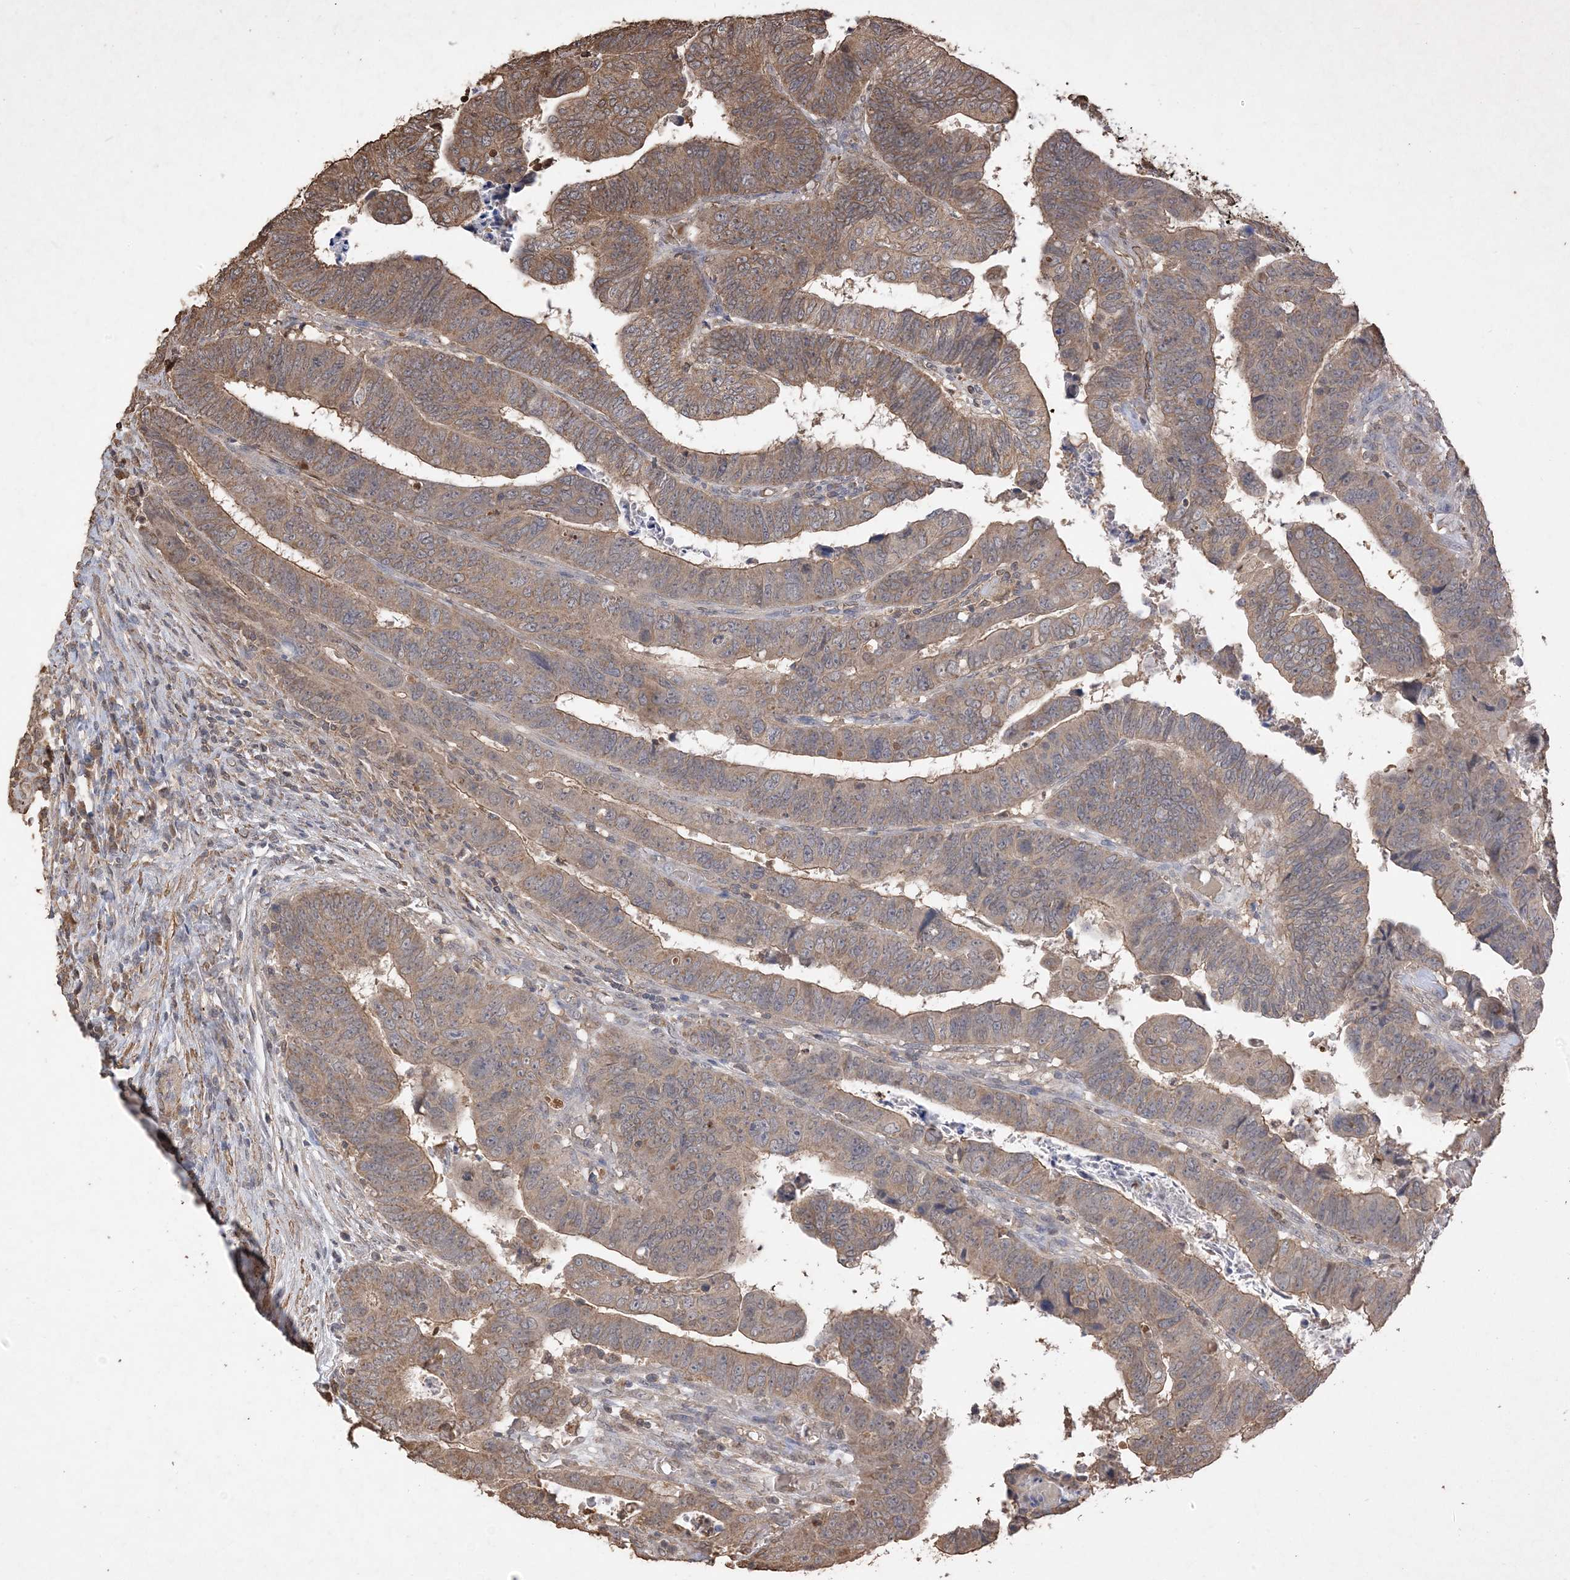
{"staining": {"intensity": "moderate", "quantity": ">75%", "location": "cytoplasmic/membranous"}, "tissue": "colorectal cancer", "cell_type": "Tumor cells", "image_type": "cancer", "snomed": [{"axis": "morphology", "description": "Normal tissue, NOS"}, {"axis": "morphology", "description": "Adenocarcinoma, NOS"}, {"axis": "topography", "description": "Rectum"}], "caption": "Immunohistochemical staining of human colorectal cancer reveals medium levels of moderate cytoplasmic/membranous staining in approximately >75% of tumor cells.", "gene": "HPS4", "patient": {"sex": "female", "age": 65}}